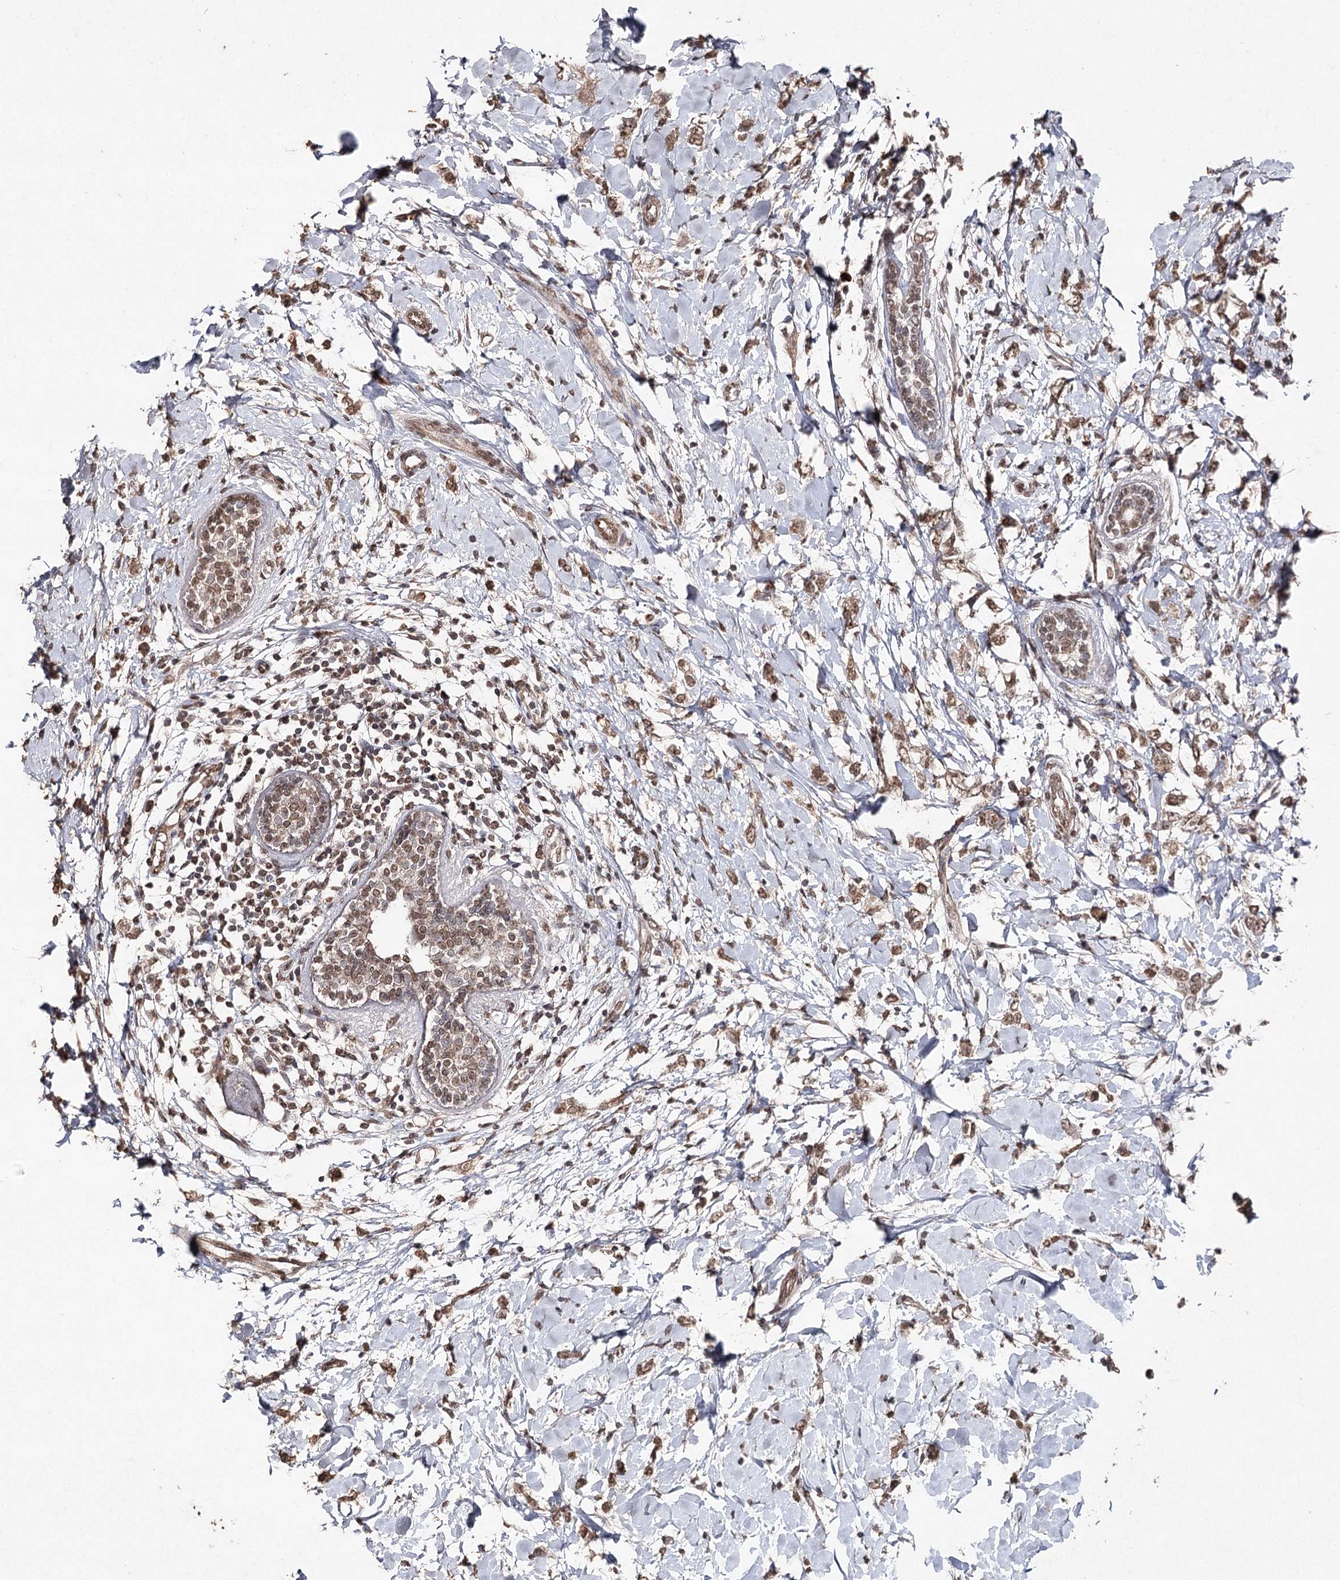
{"staining": {"intensity": "moderate", "quantity": ">75%", "location": "cytoplasmic/membranous,nuclear"}, "tissue": "breast cancer", "cell_type": "Tumor cells", "image_type": "cancer", "snomed": [{"axis": "morphology", "description": "Normal tissue, NOS"}, {"axis": "morphology", "description": "Lobular carcinoma"}, {"axis": "topography", "description": "Breast"}], "caption": "Moderate cytoplasmic/membranous and nuclear expression is present in approximately >75% of tumor cells in breast cancer. Nuclei are stained in blue.", "gene": "ATG14", "patient": {"sex": "female", "age": 47}}